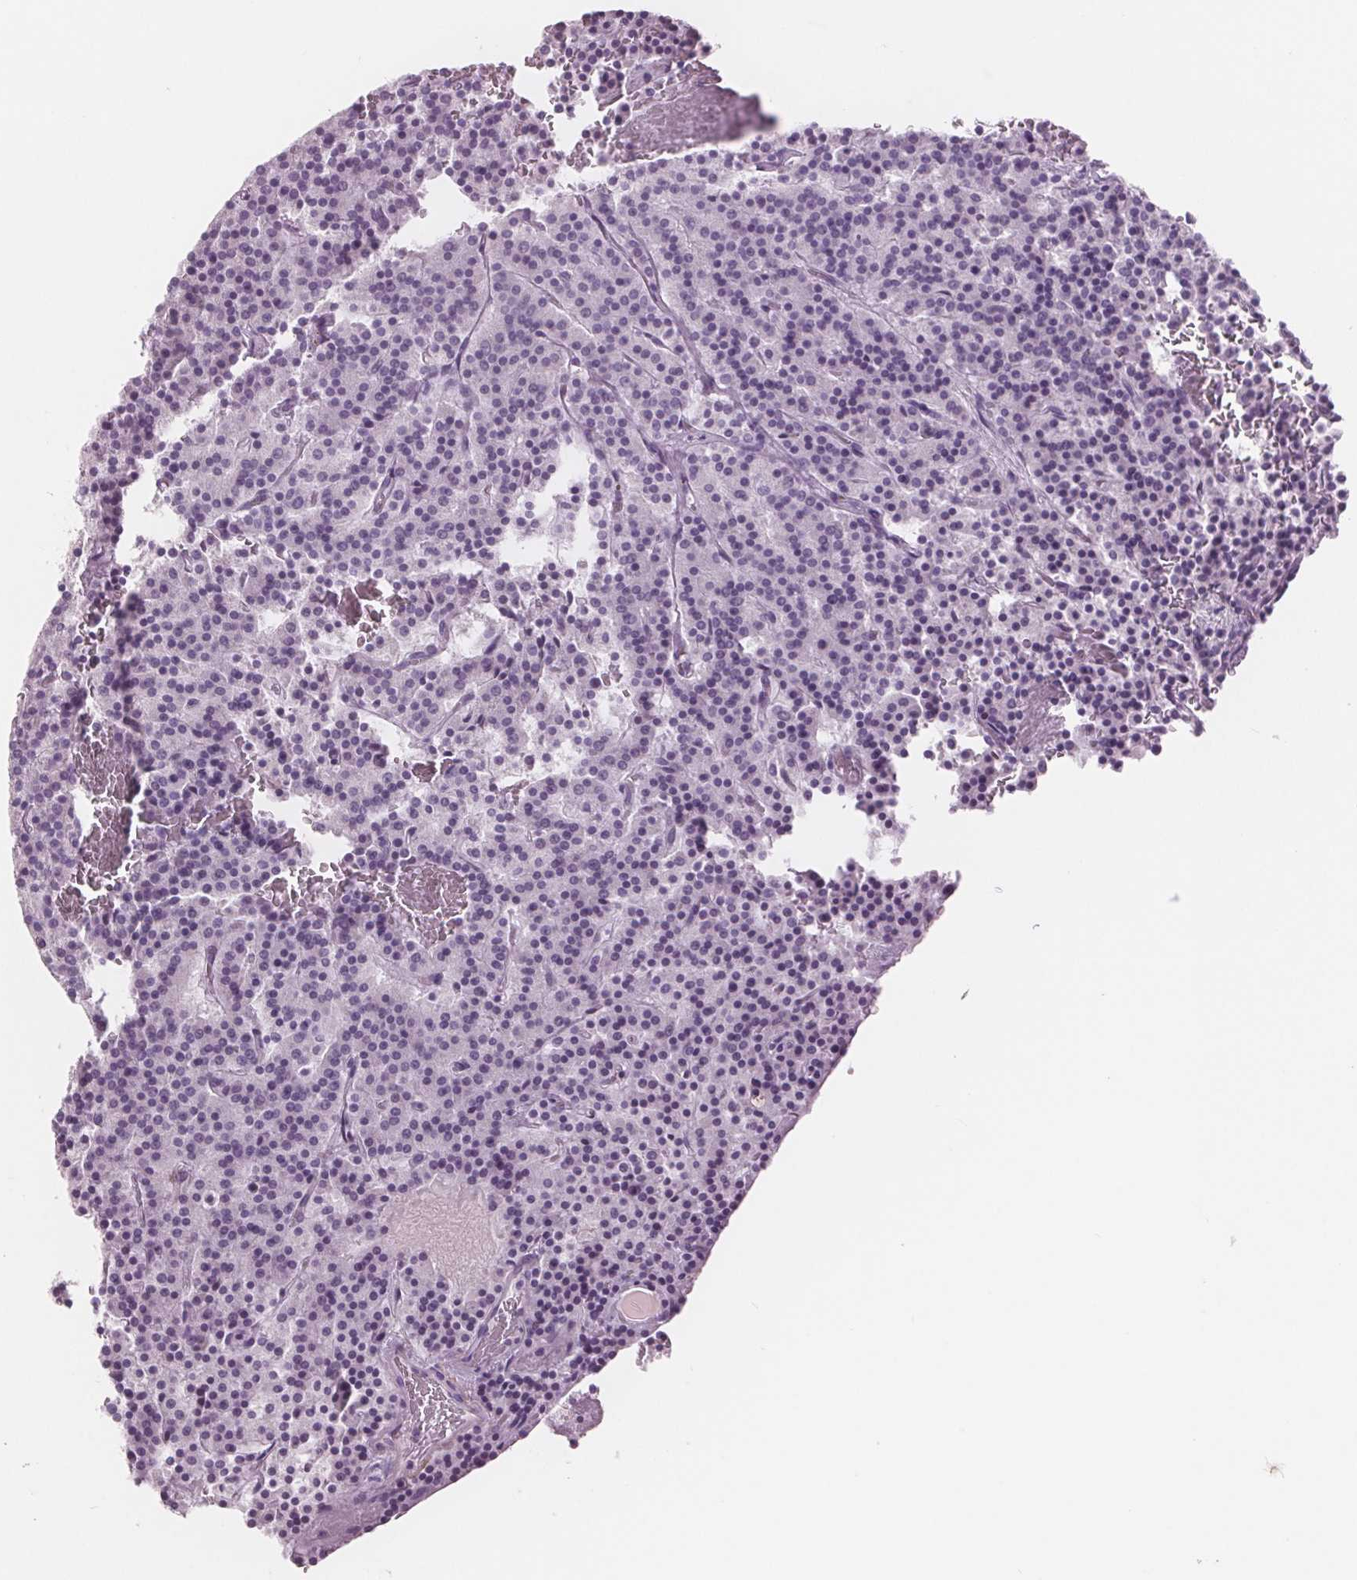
{"staining": {"intensity": "negative", "quantity": "none", "location": "none"}, "tissue": "carcinoid", "cell_type": "Tumor cells", "image_type": "cancer", "snomed": [{"axis": "morphology", "description": "Carcinoid, malignant, NOS"}, {"axis": "topography", "description": "Lung"}], "caption": "A micrograph of human carcinoid is negative for staining in tumor cells.", "gene": "AMBP", "patient": {"sex": "male", "age": 70}}